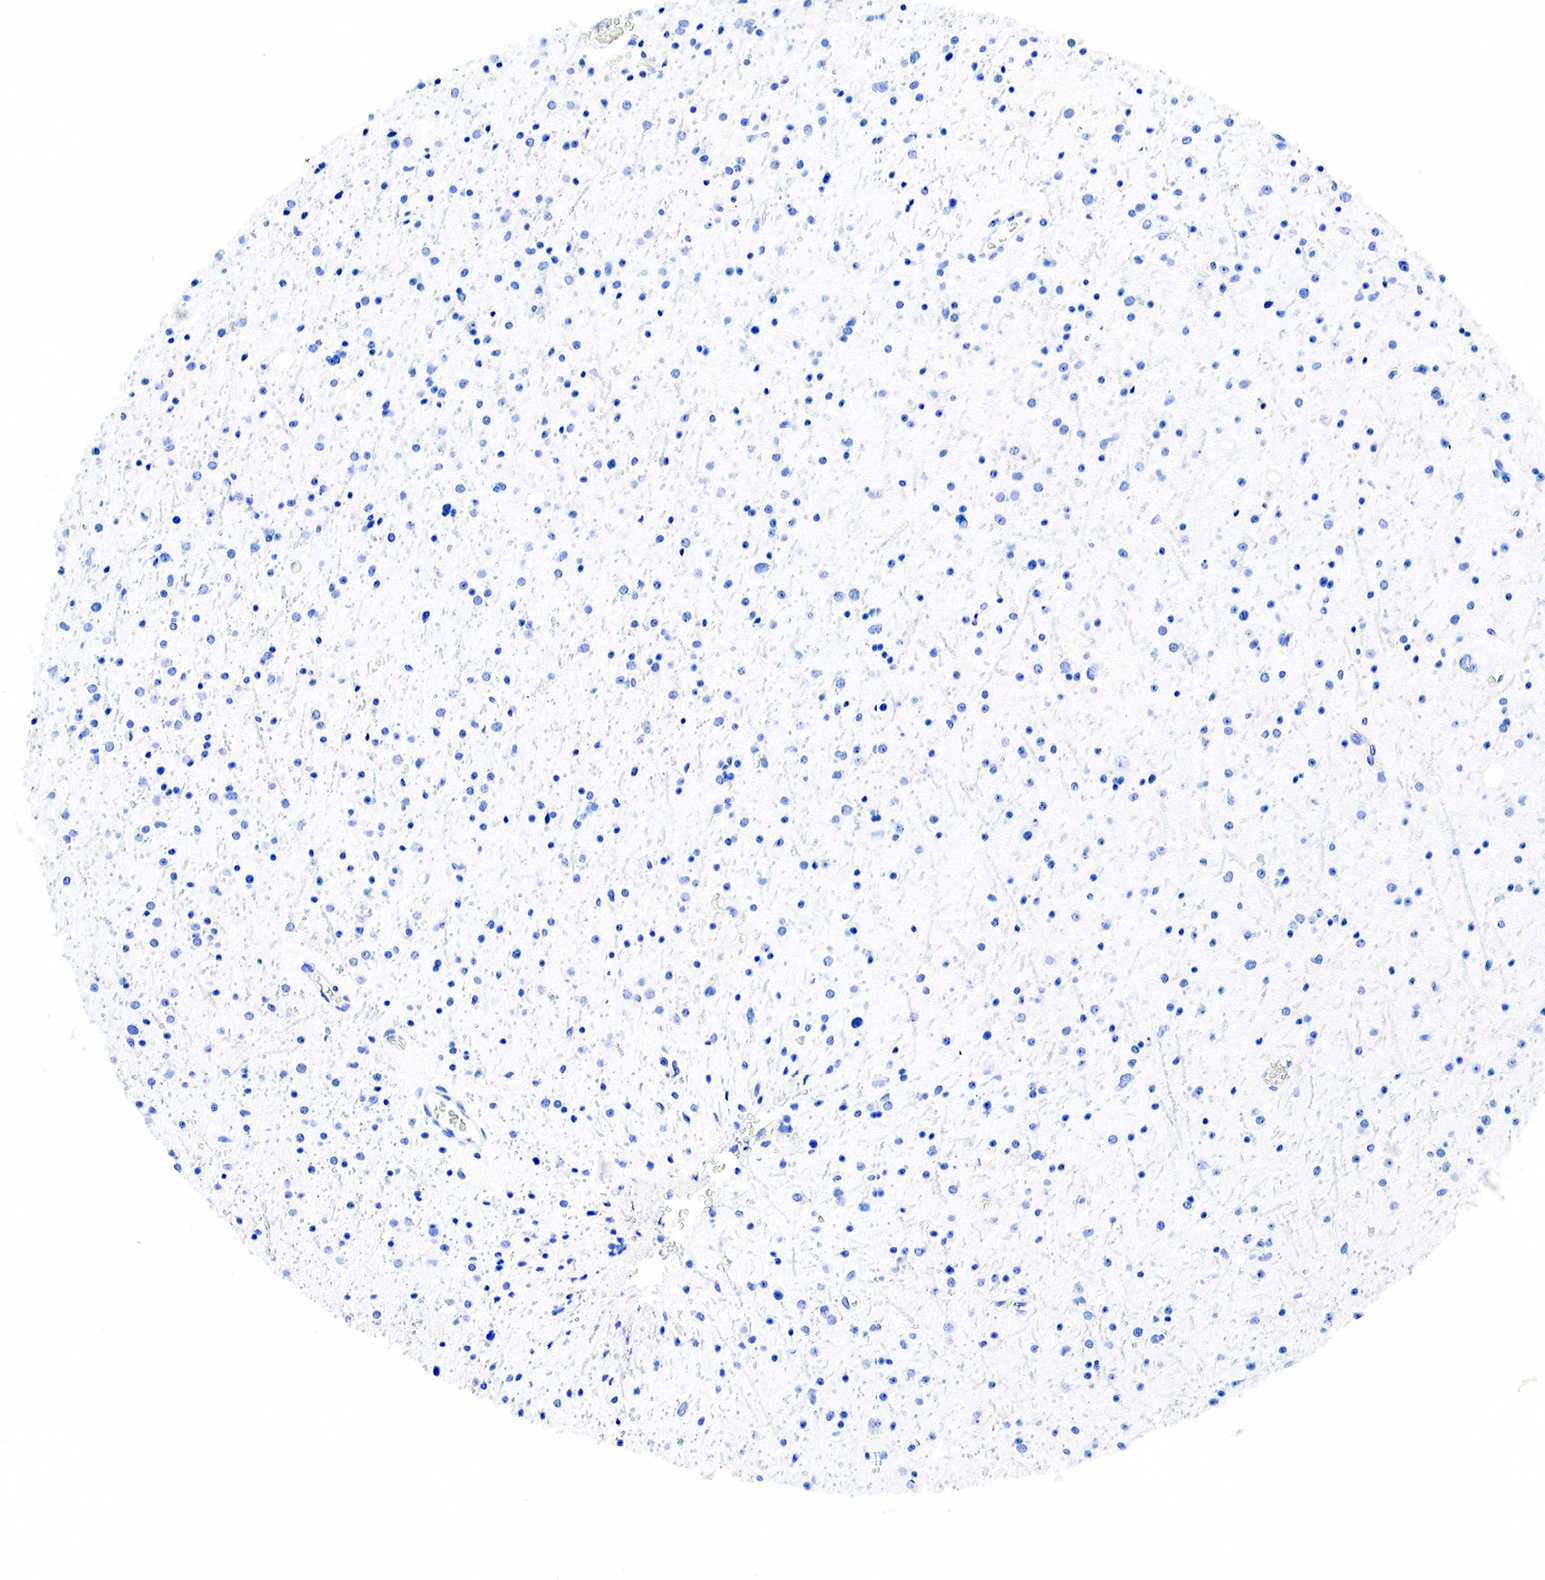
{"staining": {"intensity": "negative", "quantity": "none", "location": "none"}, "tissue": "glioma", "cell_type": "Tumor cells", "image_type": "cancer", "snomed": [{"axis": "morphology", "description": "Glioma, malignant, Low grade"}, {"axis": "topography", "description": "Brain"}], "caption": "Glioma stained for a protein using immunohistochemistry (IHC) exhibits no expression tumor cells.", "gene": "KRT7", "patient": {"sex": "female", "age": 46}}